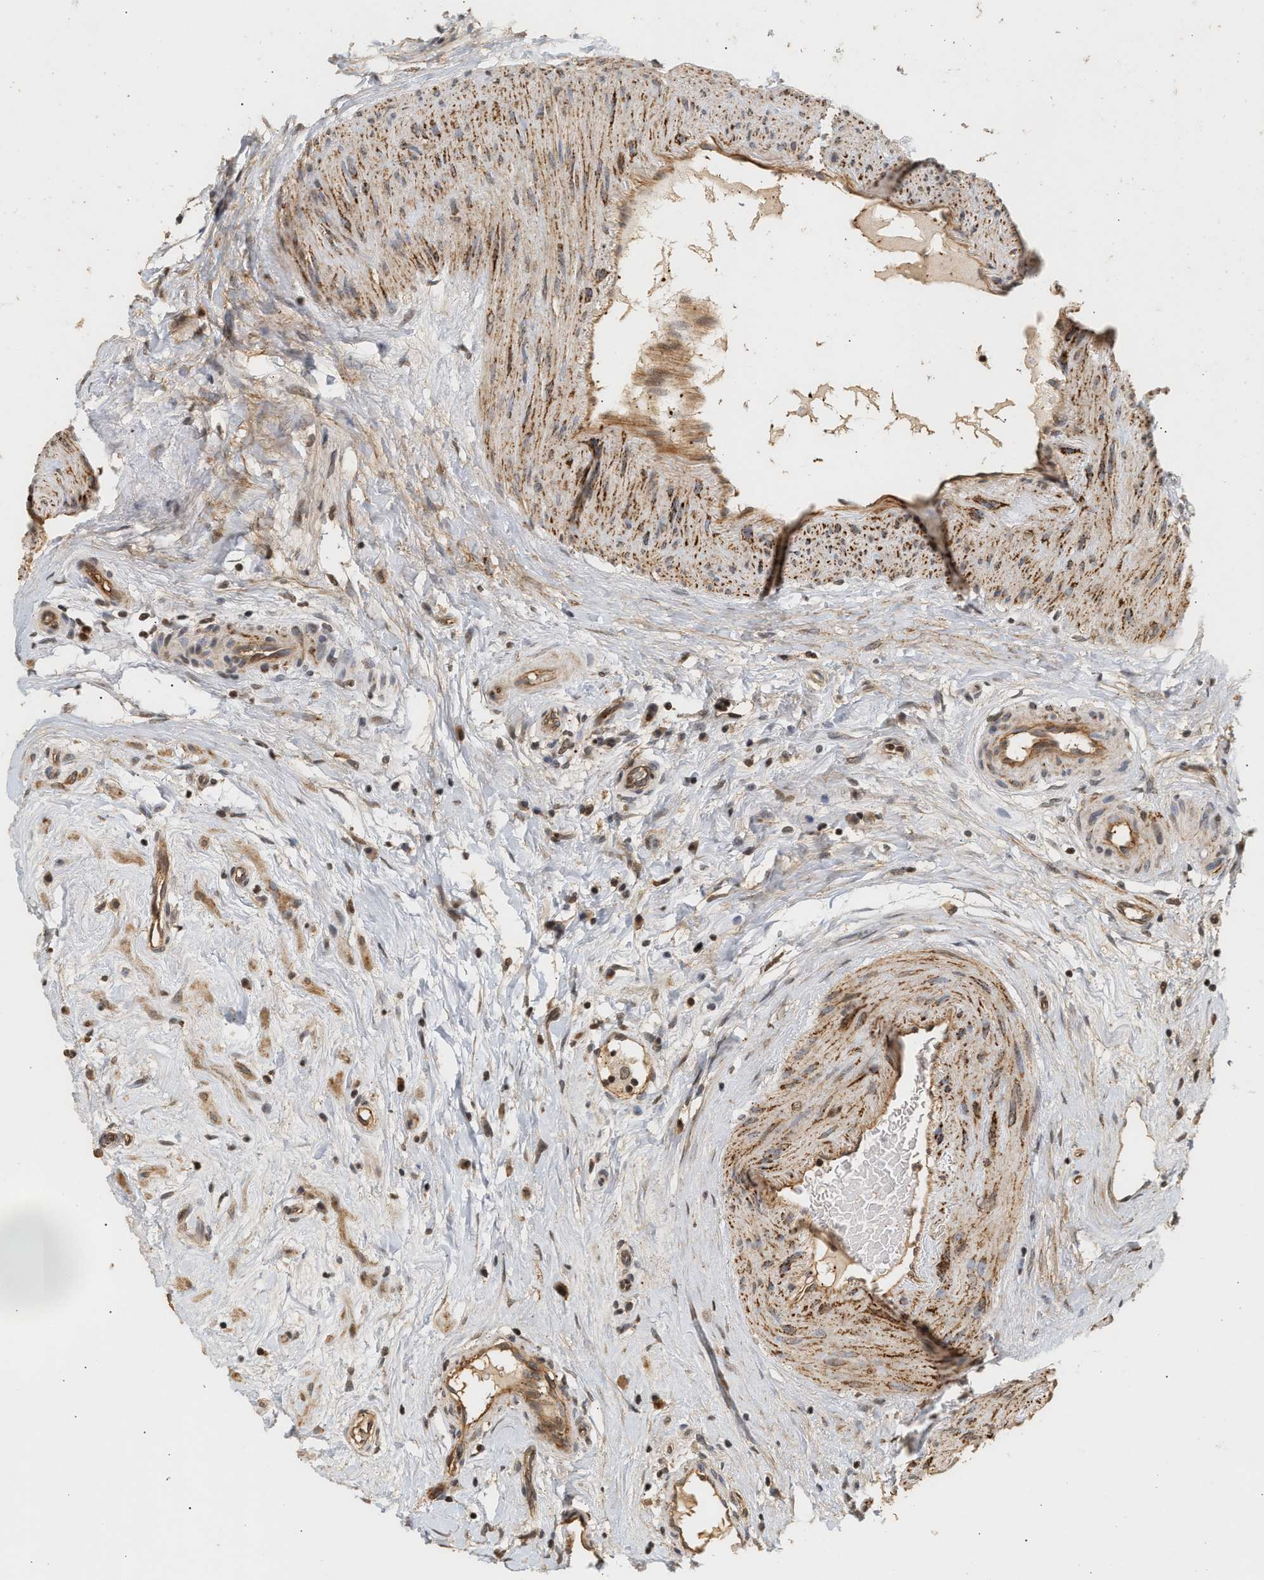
{"staining": {"intensity": "moderate", "quantity": "<25%", "location": "nuclear"}, "tissue": "epididymis", "cell_type": "Glandular cells", "image_type": "normal", "snomed": [{"axis": "morphology", "description": "Normal tissue, NOS"}, {"axis": "morphology", "description": "Inflammation, NOS"}, {"axis": "topography", "description": "Epididymis"}], "caption": "Immunohistochemical staining of unremarkable epididymis displays low levels of moderate nuclear staining in about <25% of glandular cells.", "gene": "PLXND1", "patient": {"sex": "male", "age": 84}}